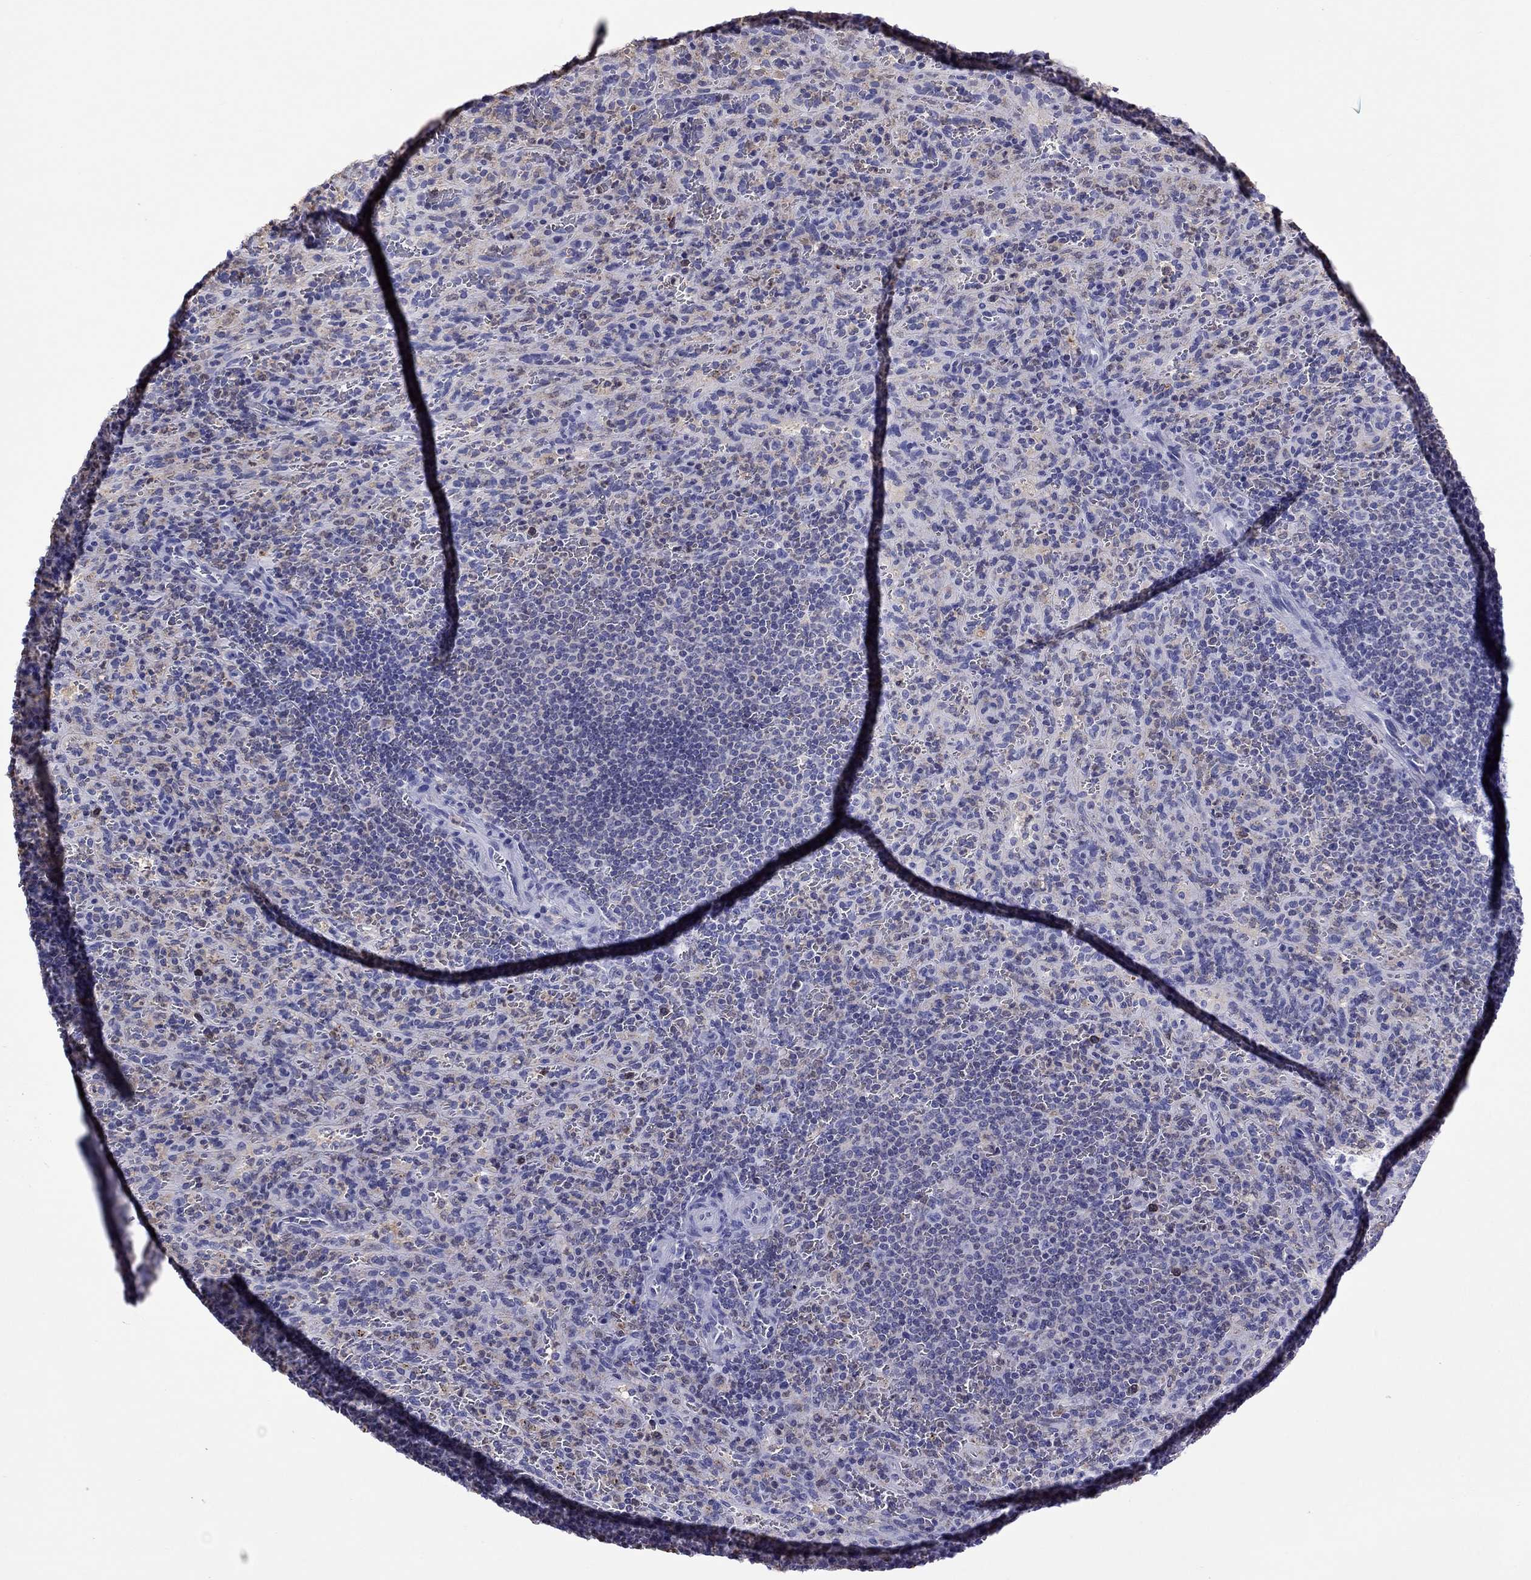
{"staining": {"intensity": "negative", "quantity": "none", "location": "none"}, "tissue": "spleen", "cell_type": "Cells in red pulp", "image_type": "normal", "snomed": [{"axis": "morphology", "description": "Normal tissue, NOS"}, {"axis": "topography", "description": "Spleen"}], "caption": "The micrograph shows no staining of cells in red pulp in benign spleen. The staining is performed using DAB brown chromogen with nuclei counter-stained in using hematoxylin.", "gene": "SCG2", "patient": {"sex": "male", "age": 57}}